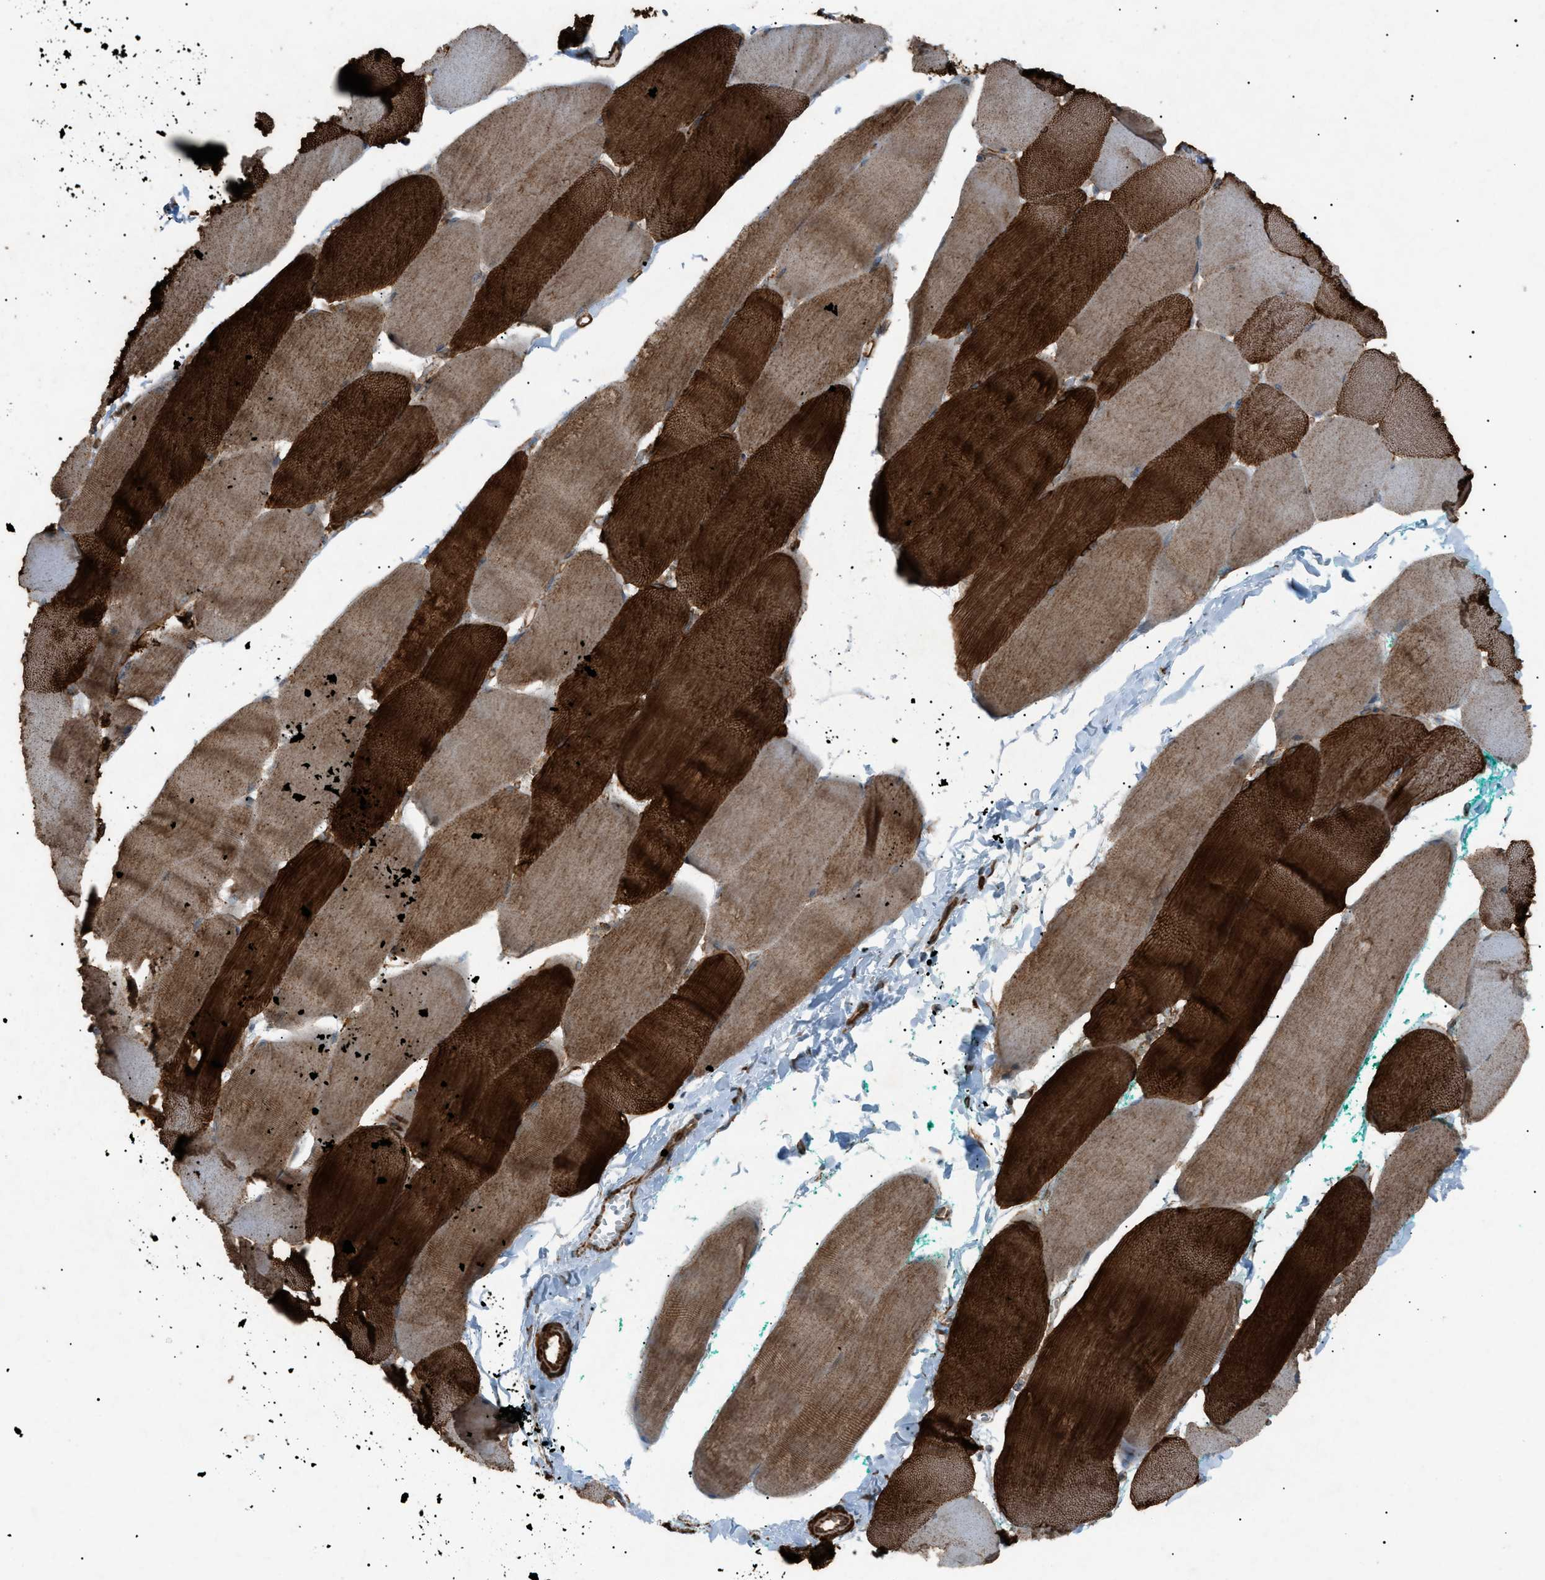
{"staining": {"intensity": "strong", "quantity": ">75%", "location": "cytoplasmic/membranous"}, "tissue": "skeletal muscle", "cell_type": "Myocytes", "image_type": "normal", "snomed": [{"axis": "morphology", "description": "Normal tissue, NOS"}, {"axis": "morphology", "description": "Squamous cell carcinoma, NOS"}, {"axis": "topography", "description": "Skeletal muscle"}], "caption": "High-magnification brightfield microscopy of normal skeletal muscle stained with DAB (3,3'-diaminobenzidine) (brown) and counterstained with hematoxylin (blue). myocytes exhibit strong cytoplasmic/membranous expression is present in approximately>75% of cells. (DAB IHC with brightfield microscopy, high magnification).", "gene": "C1GALT1C1", "patient": {"sex": "male", "age": 51}}